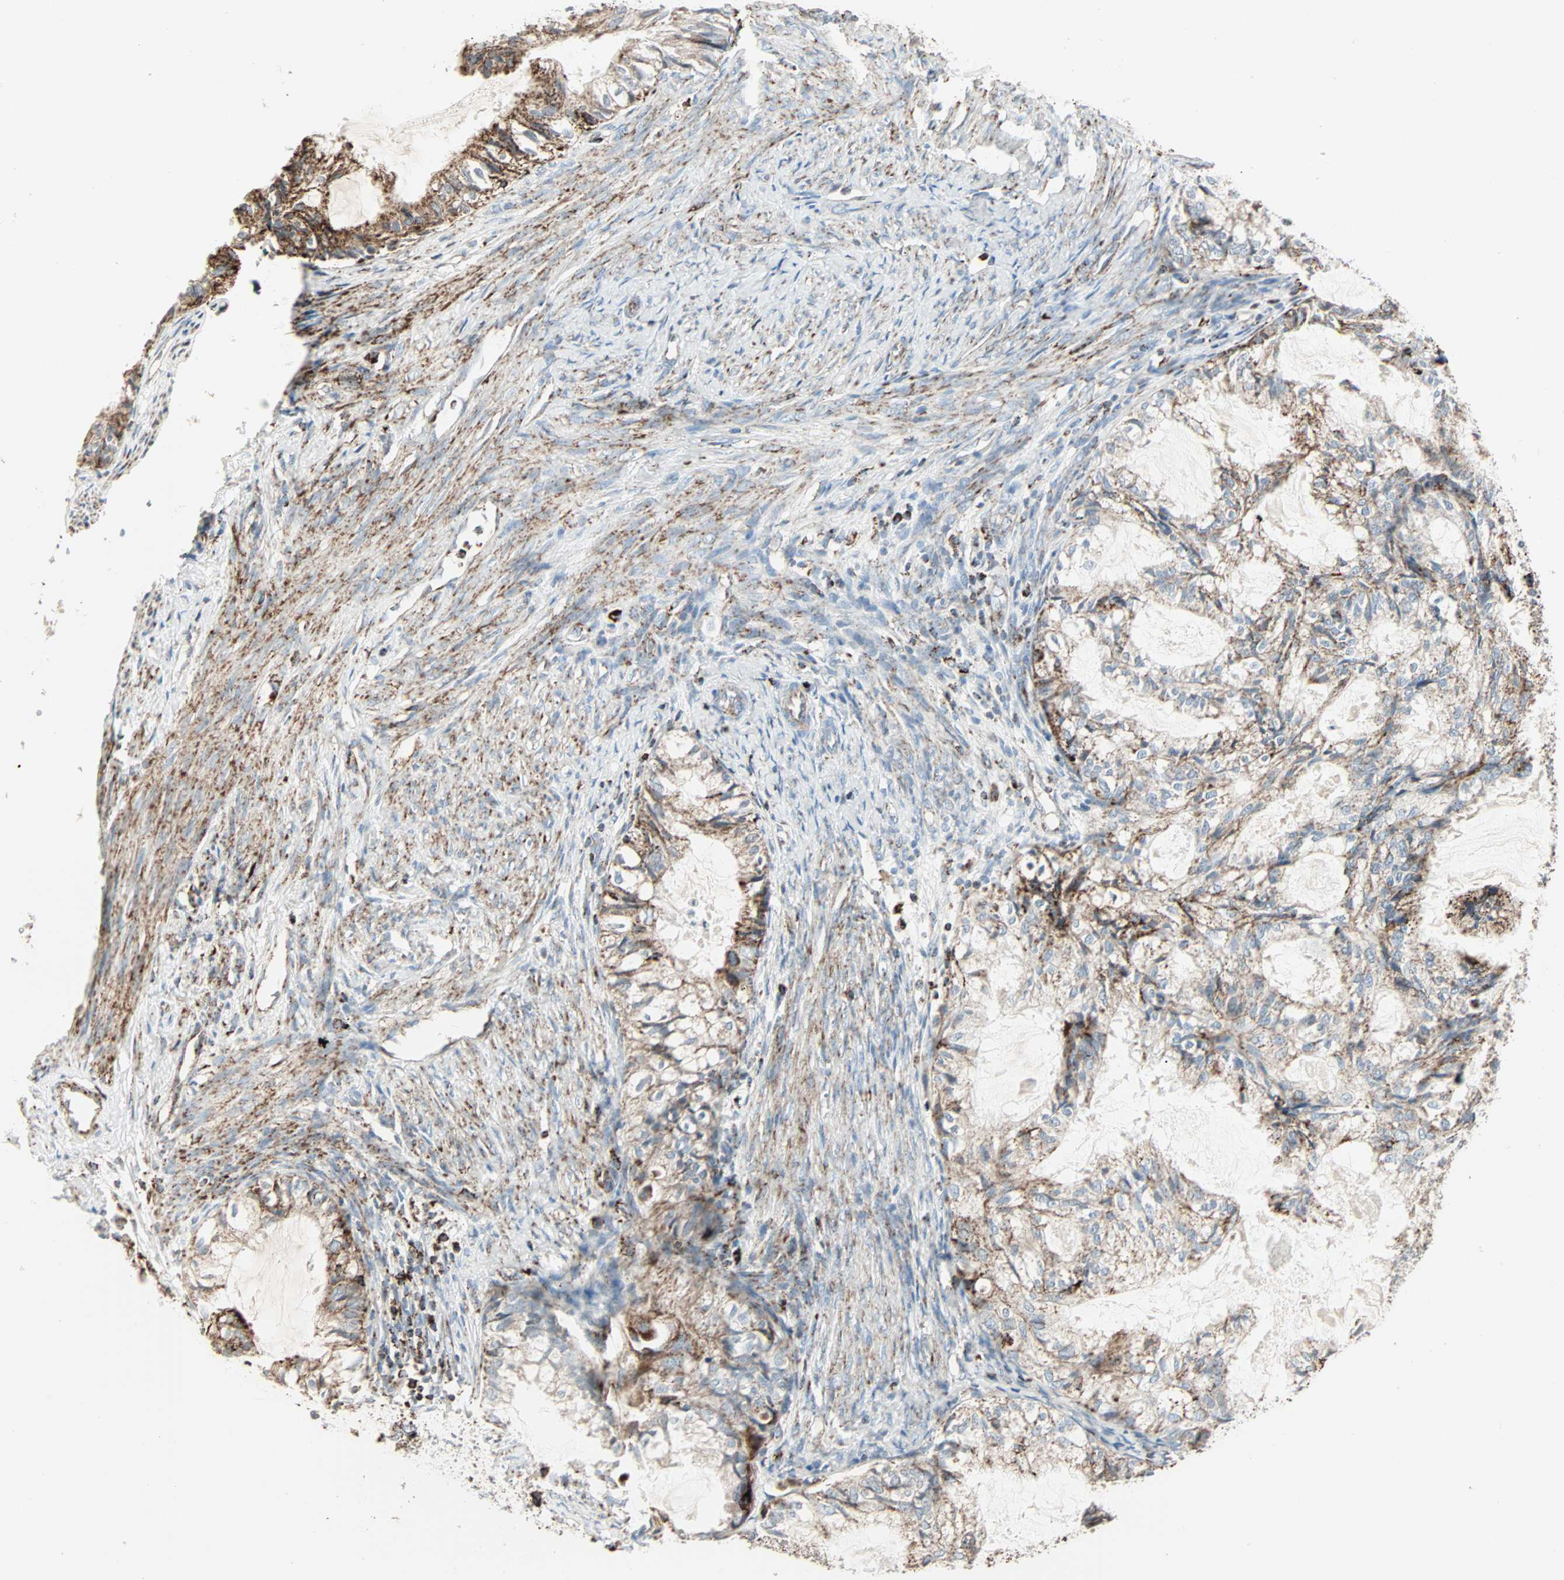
{"staining": {"intensity": "moderate", "quantity": ">75%", "location": "cytoplasmic/membranous"}, "tissue": "cervical cancer", "cell_type": "Tumor cells", "image_type": "cancer", "snomed": [{"axis": "morphology", "description": "Normal tissue, NOS"}, {"axis": "morphology", "description": "Adenocarcinoma, NOS"}, {"axis": "topography", "description": "Cervix"}, {"axis": "topography", "description": "Endometrium"}], "caption": "Adenocarcinoma (cervical) stained for a protein shows moderate cytoplasmic/membranous positivity in tumor cells. The protein is stained brown, and the nuclei are stained in blue (DAB (3,3'-diaminobenzidine) IHC with brightfield microscopy, high magnification).", "gene": "IDH2", "patient": {"sex": "female", "age": 86}}